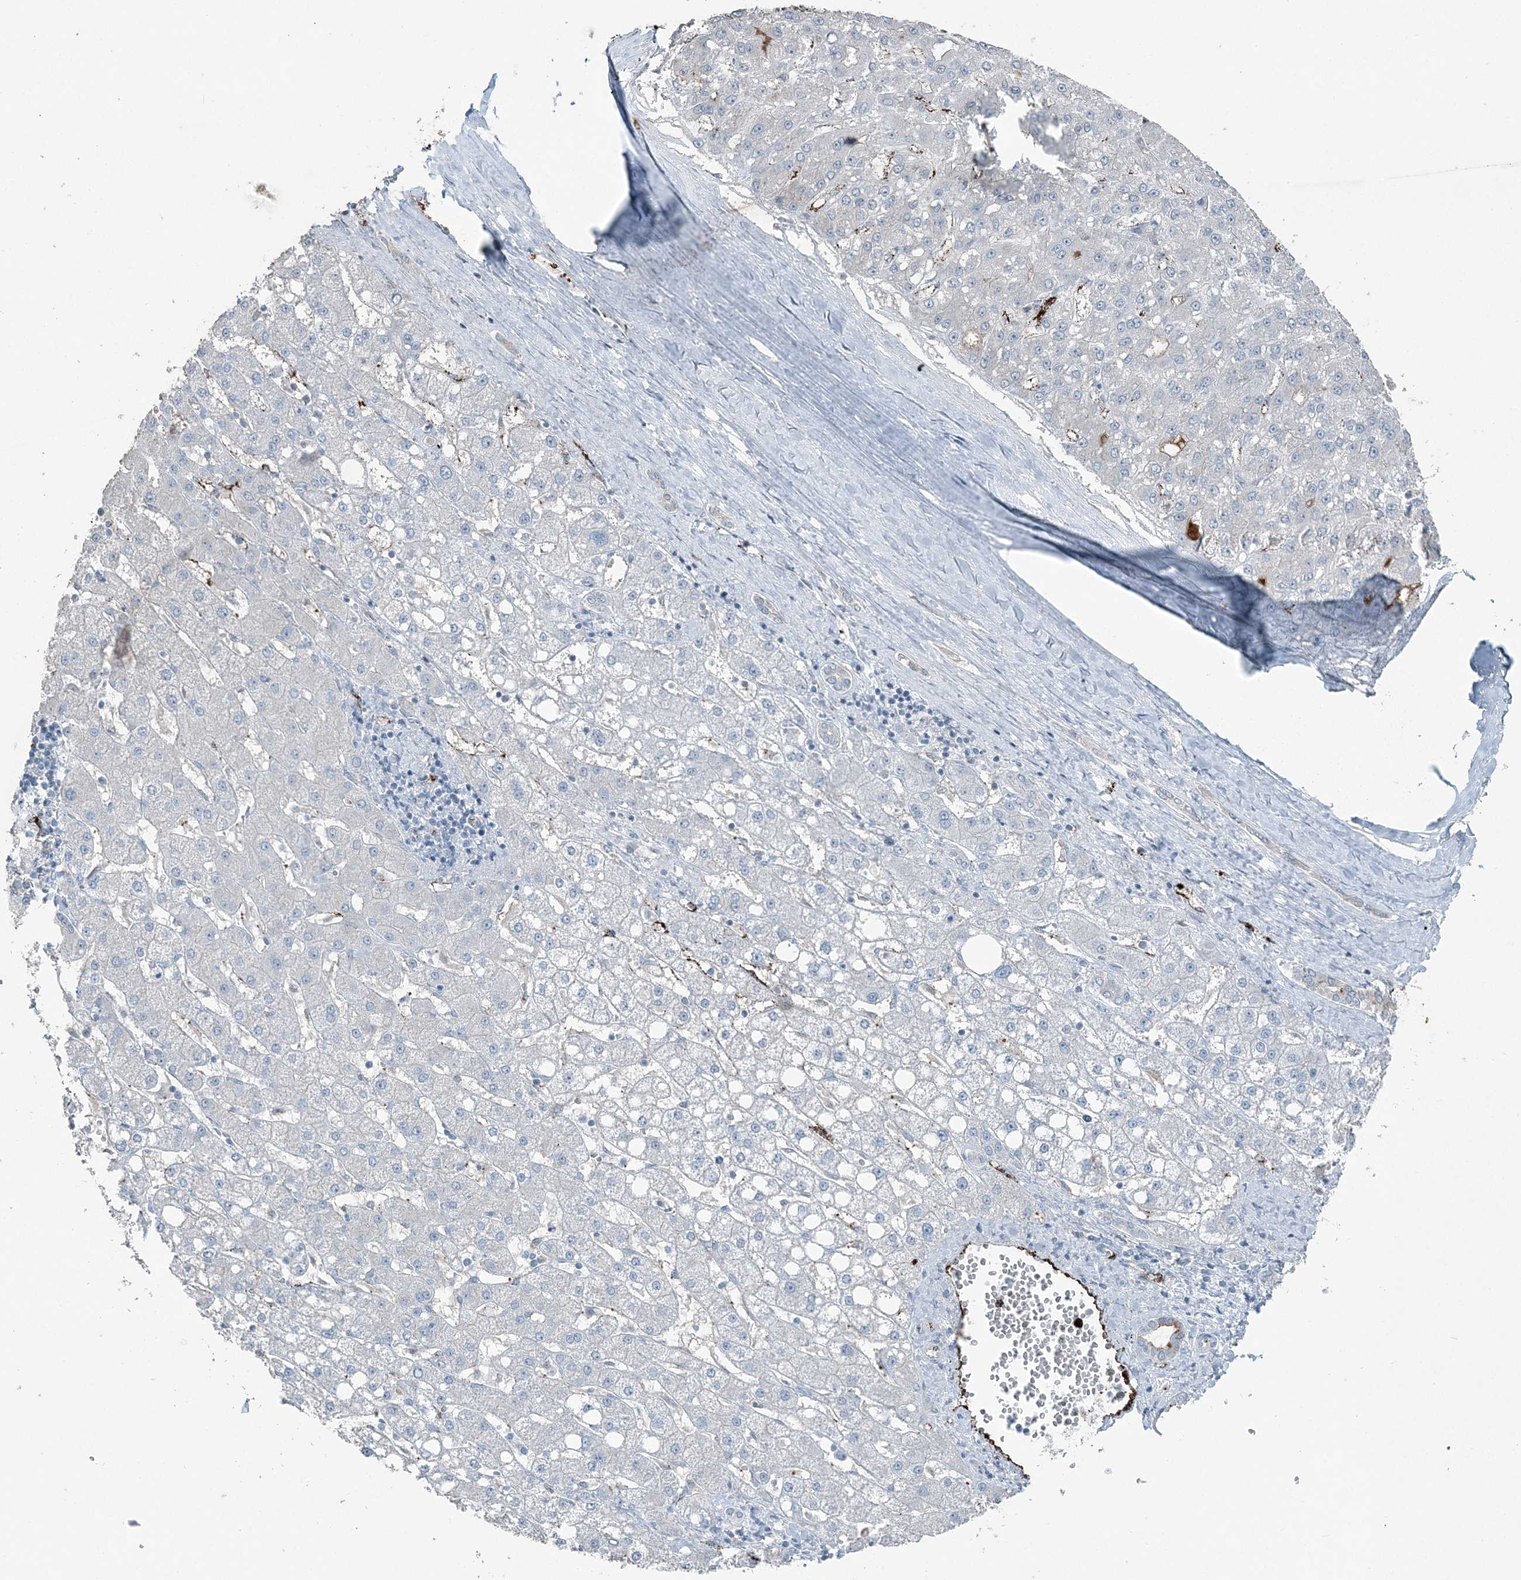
{"staining": {"intensity": "negative", "quantity": "none", "location": "none"}, "tissue": "liver cancer", "cell_type": "Tumor cells", "image_type": "cancer", "snomed": [{"axis": "morphology", "description": "Carcinoma, Hepatocellular, NOS"}, {"axis": "topography", "description": "Liver"}], "caption": "Tumor cells show no significant protein staining in liver hepatocellular carcinoma.", "gene": "ELOVL7", "patient": {"sex": "male", "age": 67}}